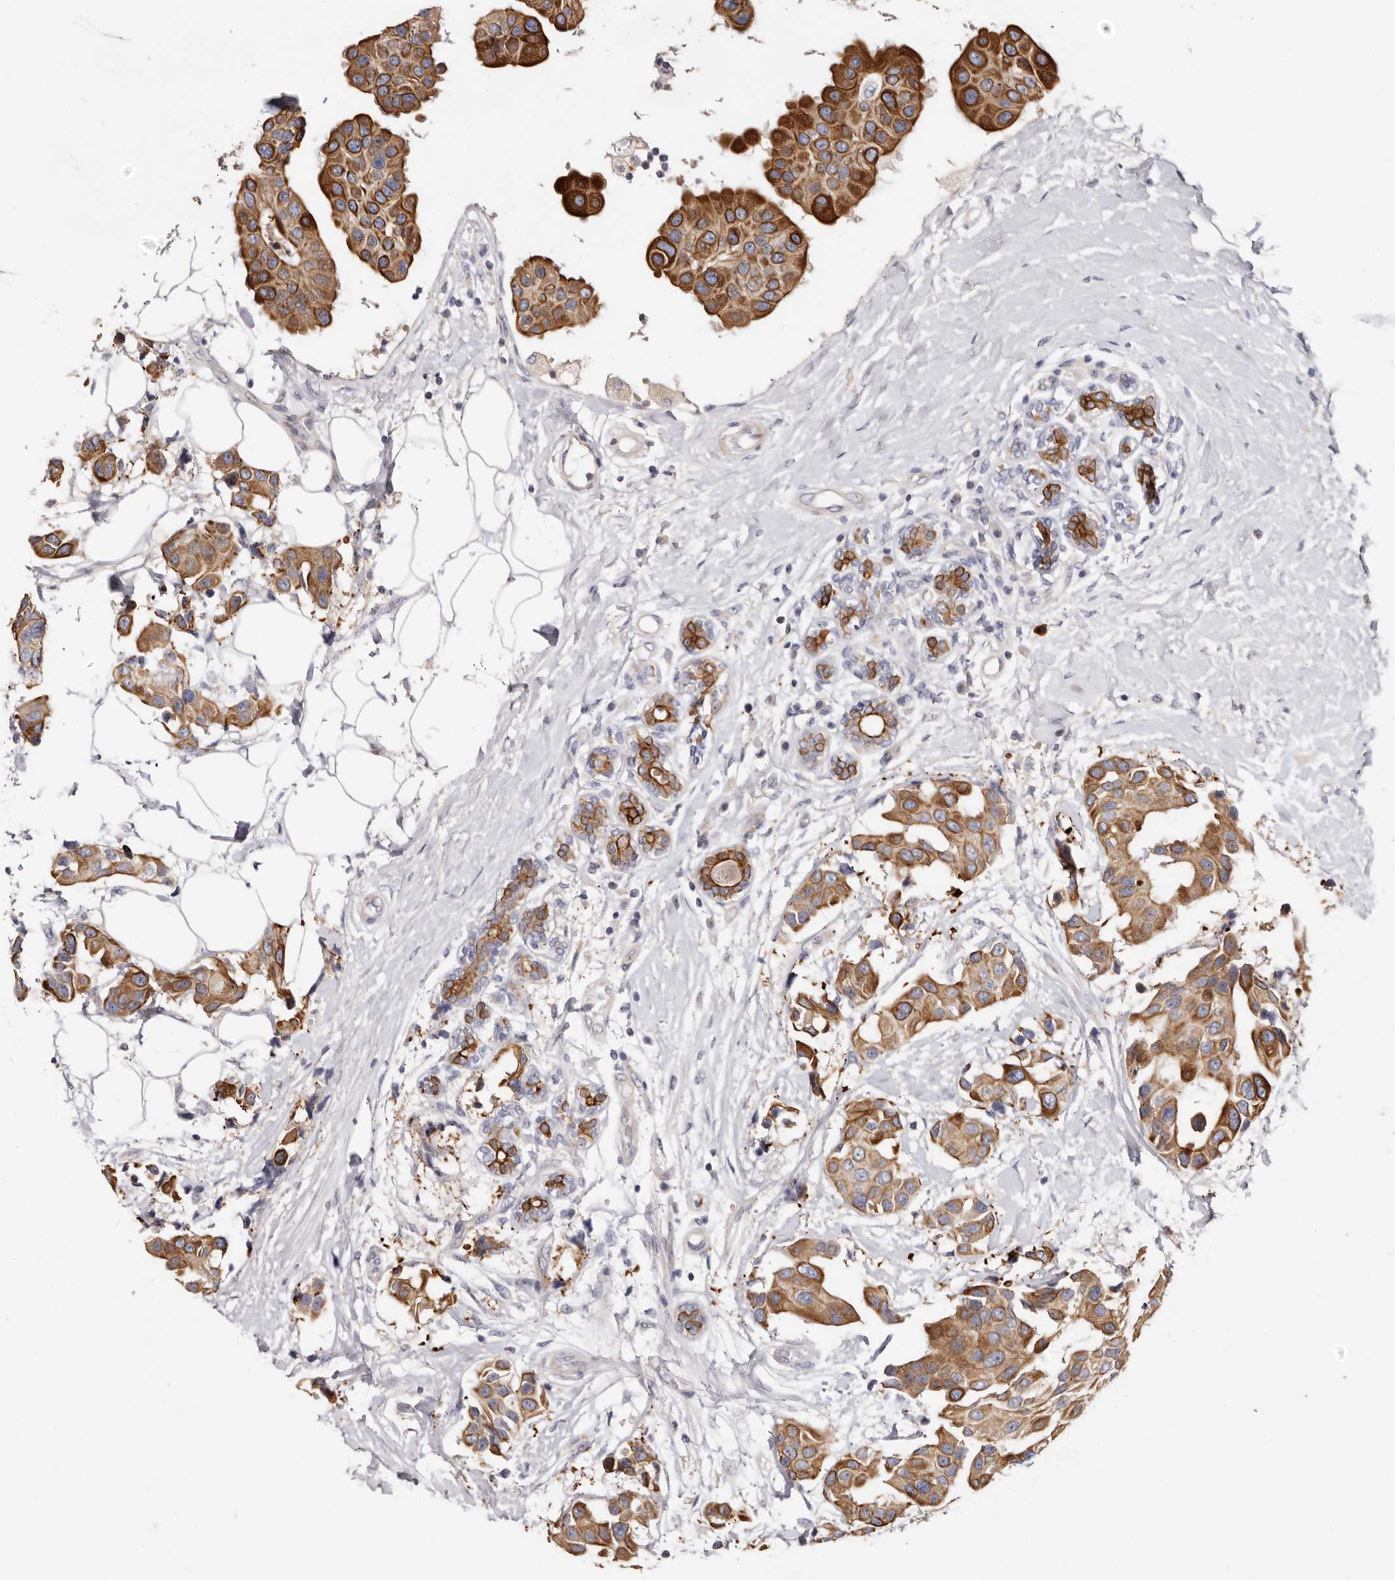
{"staining": {"intensity": "strong", "quantity": ">75%", "location": "cytoplasmic/membranous"}, "tissue": "breast cancer", "cell_type": "Tumor cells", "image_type": "cancer", "snomed": [{"axis": "morphology", "description": "Normal tissue, NOS"}, {"axis": "morphology", "description": "Duct carcinoma"}, {"axis": "topography", "description": "Breast"}], "caption": "Immunohistochemistry micrograph of intraductal carcinoma (breast) stained for a protein (brown), which displays high levels of strong cytoplasmic/membranous expression in approximately >75% of tumor cells.", "gene": "STK16", "patient": {"sex": "female", "age": 39}}